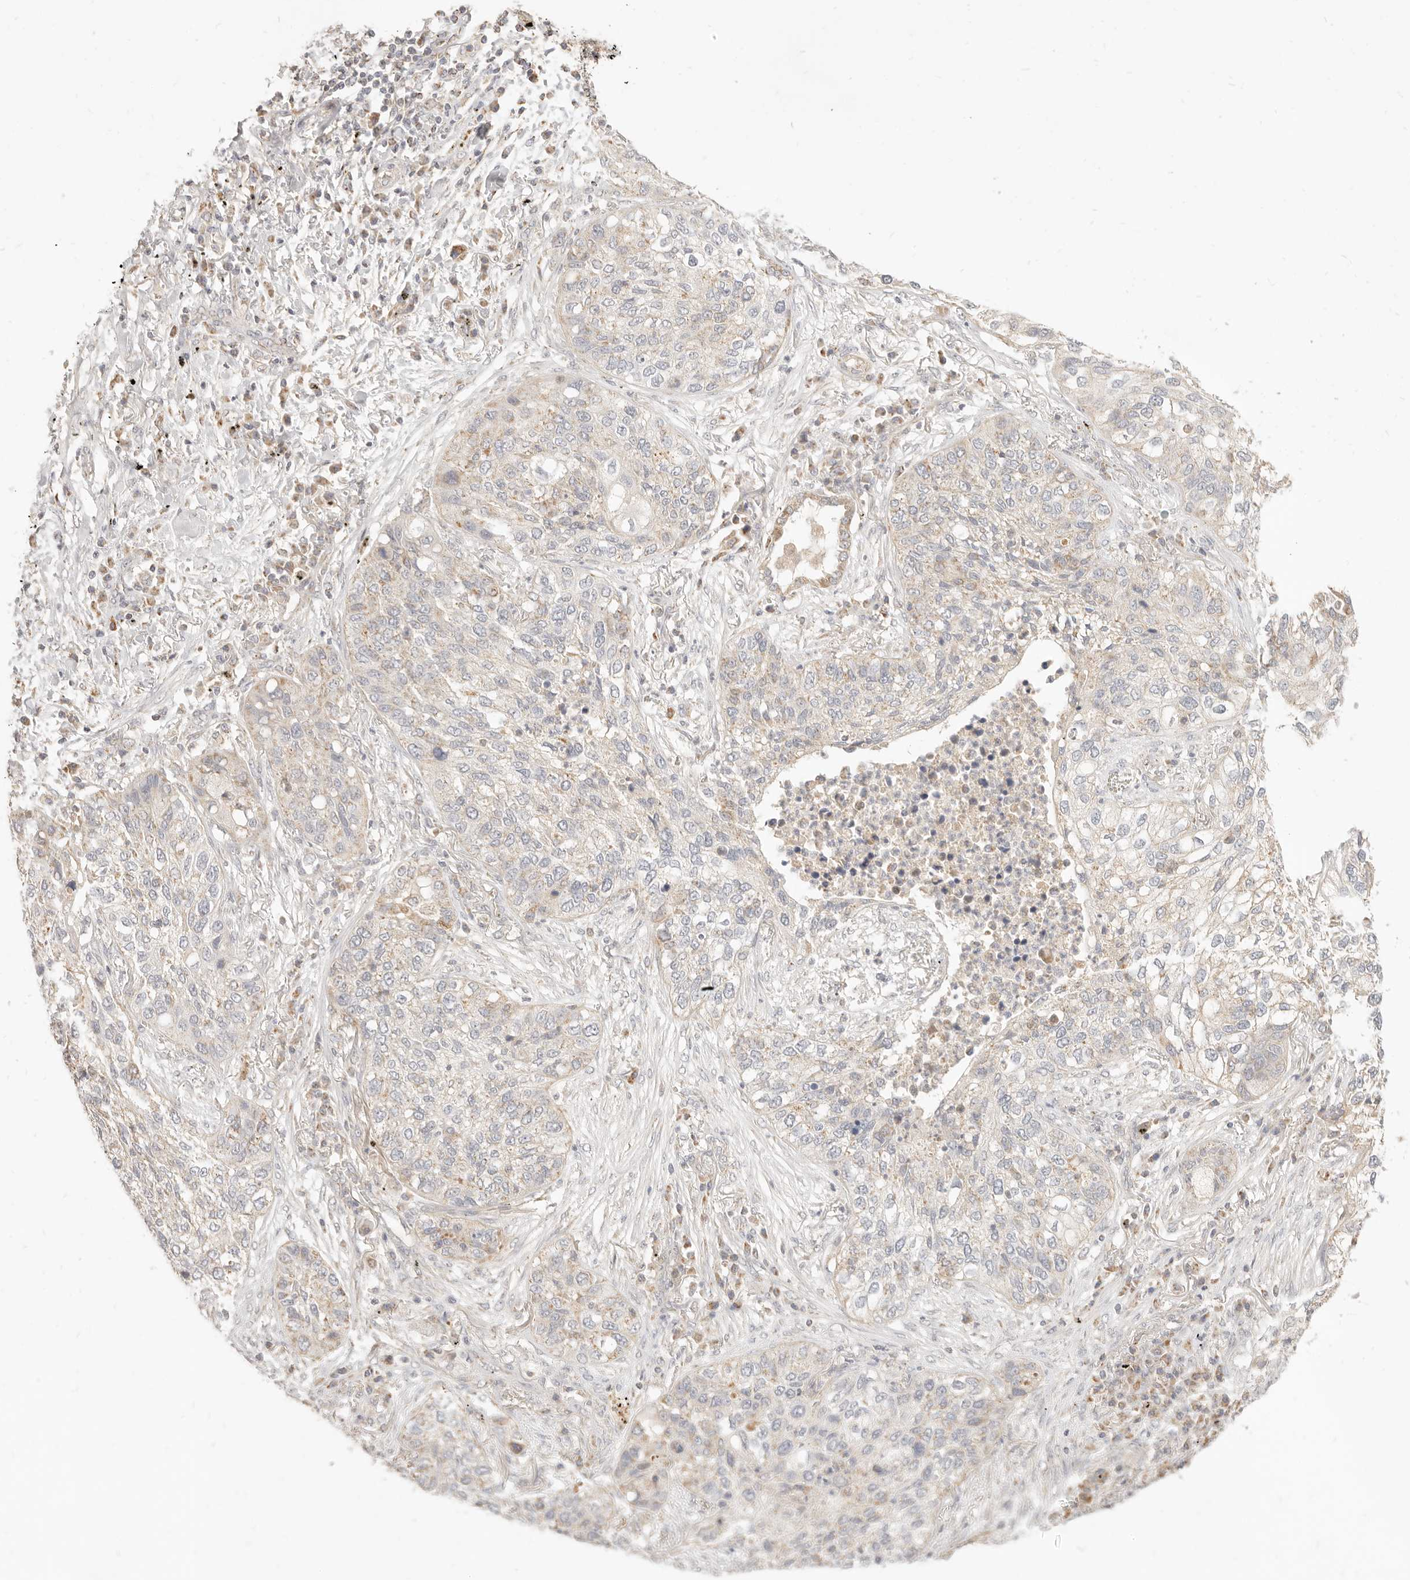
{"staining": {"intensity": "weak", "quantity": "25%-75%", "location": "cytoplasmic/membranous"}, "tissue": "lung cancer", "cell_type": "Tumor cells", "image_type": "cancer", "snomed": [{"axis": "morphology", "description": "Squamous cell carcinoma, NOS"}, {"axis": "topography", "description": "Lung"}], "caption": "Protein staining of lung cancer (squamous cell carcinoma) tissue displays weak cytoplasmic/membranous positivity in approximately 25%-75% of tumor cells. (Stains: DAB in brown, nuclei in blue, Microscopy: brightfield microscopy at high magnification).", "gene": "CPLANE2", "patient": {"sex": "female", "age": 63}}